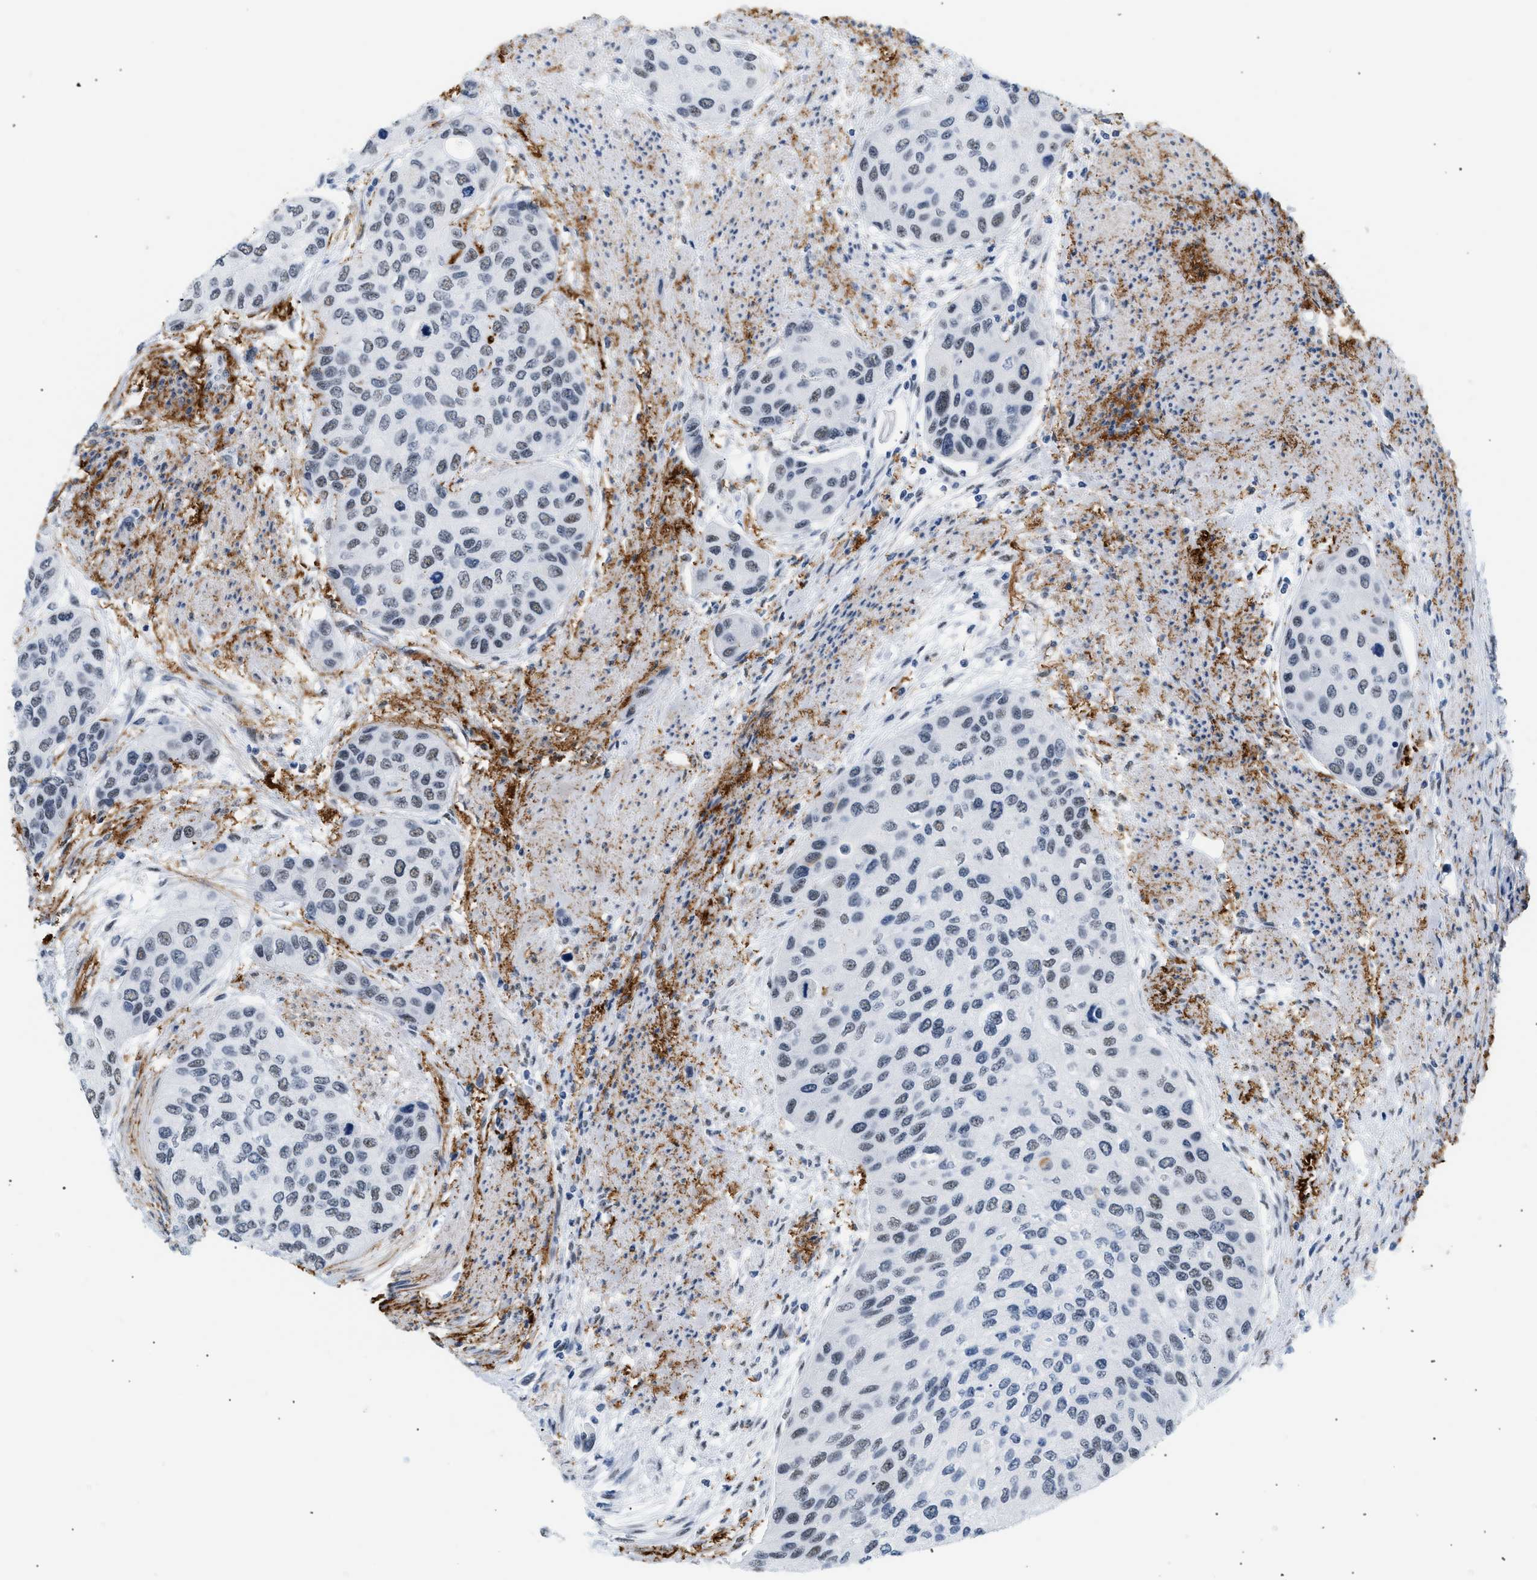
{"staining": {"intensity": "weak", "quantity": "25%-75%", "location": "nuclear"}, "tissue": "urothelial cancer", "cell_type": "Tumor cells", "image_type": "cancer", "snomed": [{"axis": "morphology", "description": "Urothelial carcinoma, High grade"}, {"axis": "topography", "description": "Urinary bladder"}], "caption": "The immunohistochemical stain shows weak nuclear staining in tumor cells of urothelial carcinoma (high-grade) tissue.", "gene": "ELN", "patient": {"sex": "female", "age": 56}}